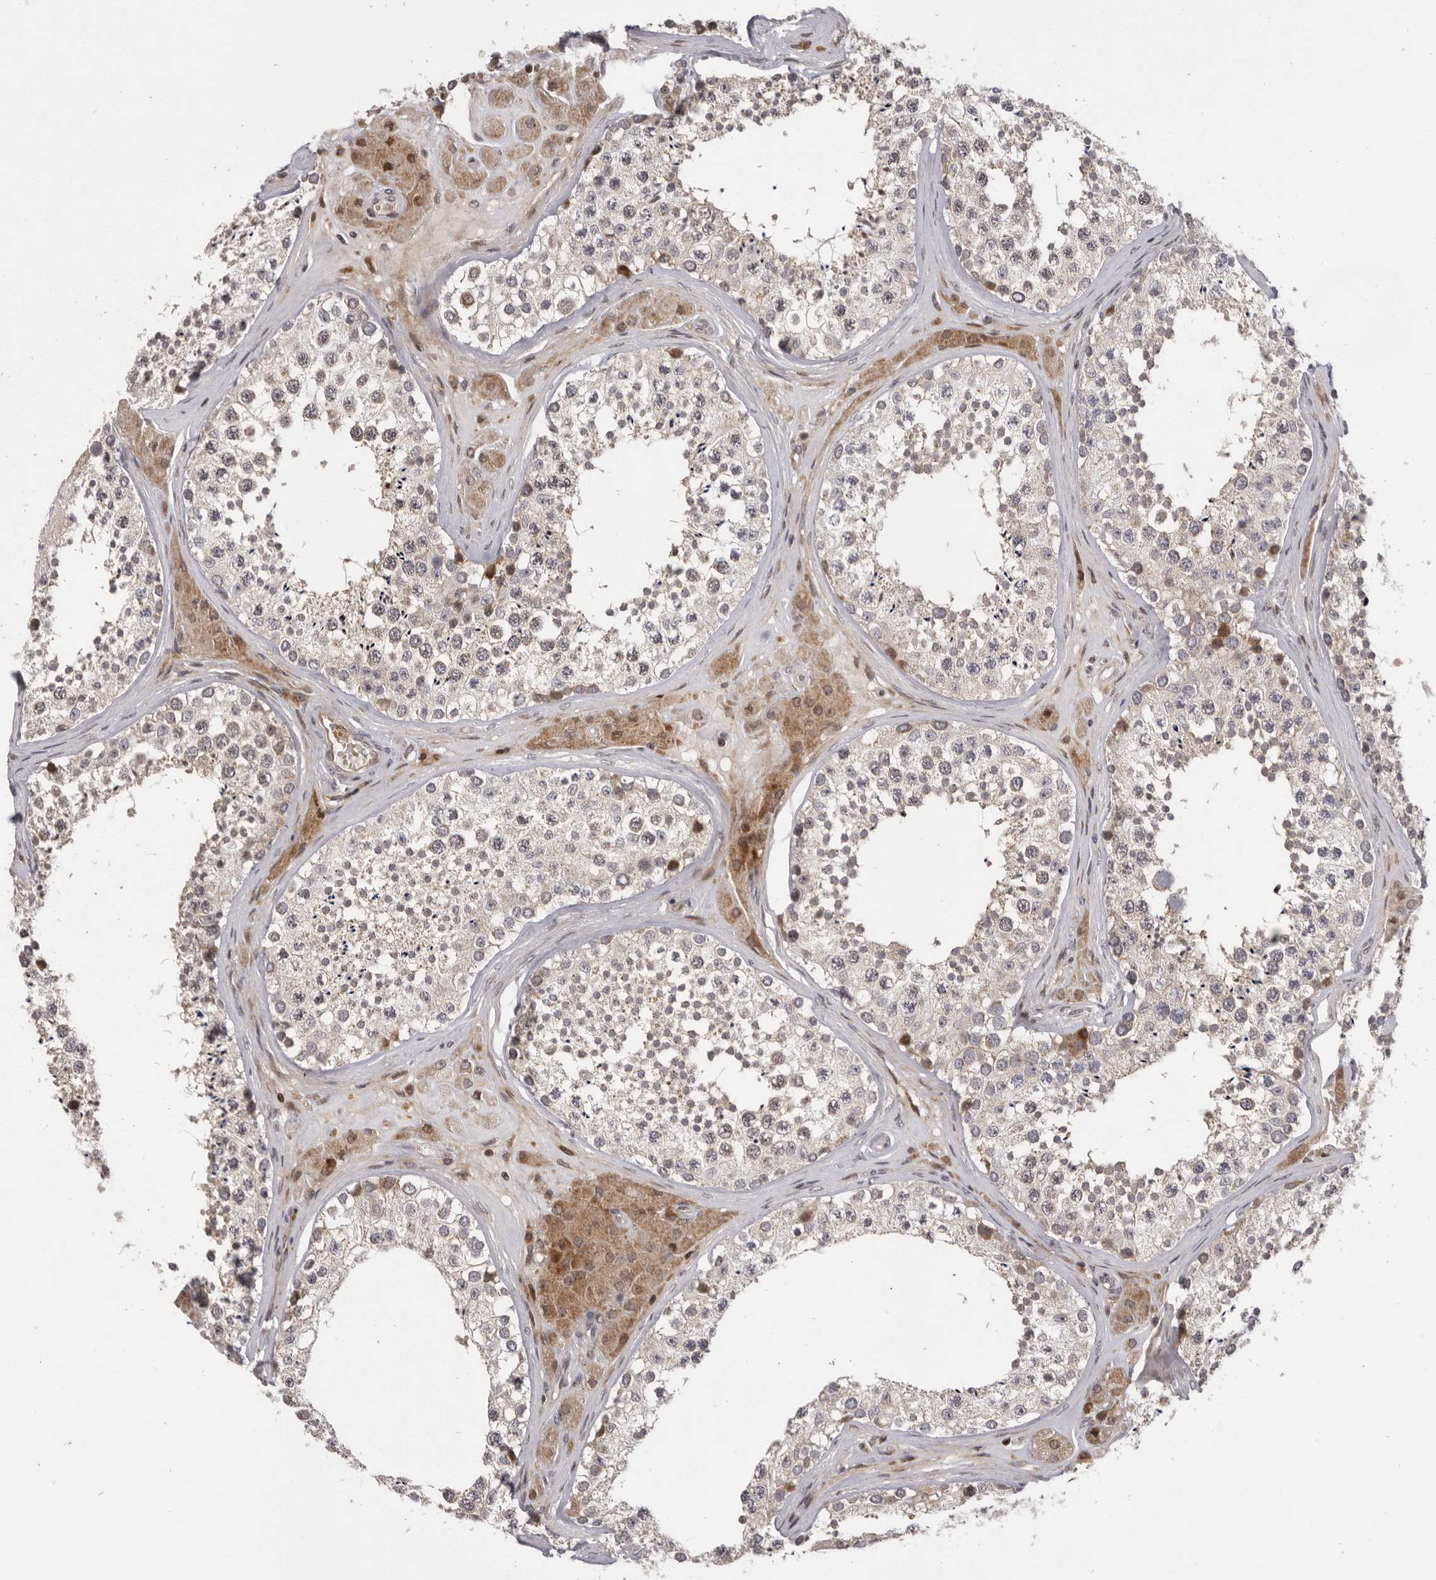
{"staining": {"intensity": "weak", "quantity": "25%-75%", "location": "cytoplasmic/membranous"}, "tissue": "testis", "cell_type": "Cells in seminiferous ducts", "image_type": "normal", "snomed": [{"axis": "morphology", "description": "Normal tissue, NOS"}, {"axis": "topography", "description": "Testis"}], "caption": "Approximately 25%-75% of cells in seminiferous ducts in unremarkable human testis demonstrate weak cytoplasmic/membranous protein expression as visualized by brown immunohistochemical staining.", "gene": "AZIN1", "patient": {"sex": "male", "age": 46}}